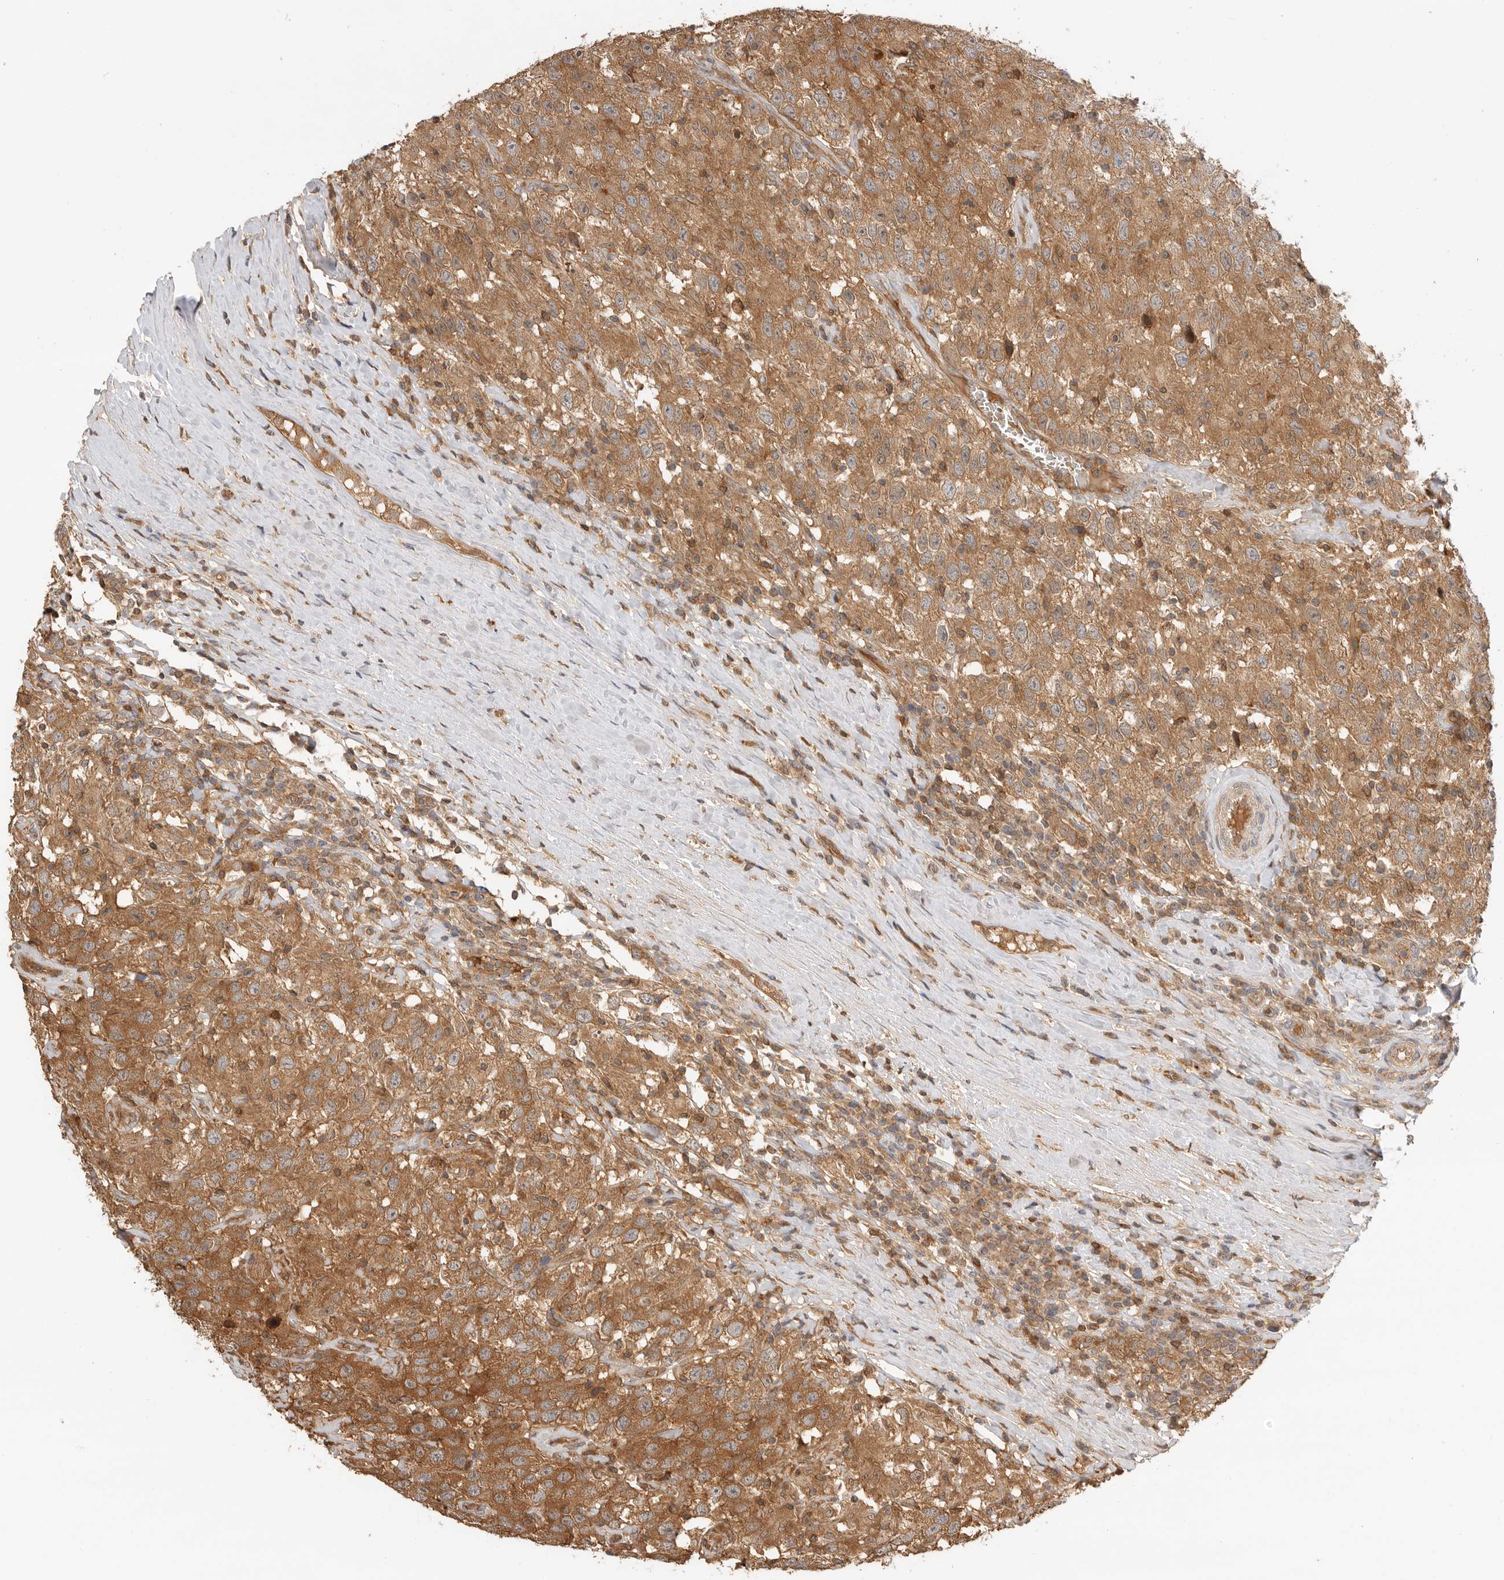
{"staining": {"intensity": "strong", "quantity": ">75%", "location": "cytoplasmic/membranous"}, "tissue": "testis cancer", "cell_type": "Tumor cells", "image_type": "cancer", "snomed": [{"axis": "morphology", "description": "Seminoma, NOS"}, {"axis": "topography", "description": "Testis"}], "caption": "Seminoma (testis) stained for a protein shows strong cytoplasmic/membranous positivity in tumor cells. (DAB (3,3'-diaminobenzidine) IHC, brown staining for protein, blue staining for nuclei).", "gene": "CLDN12", "patient": {"sex": "male", "age": 41}}